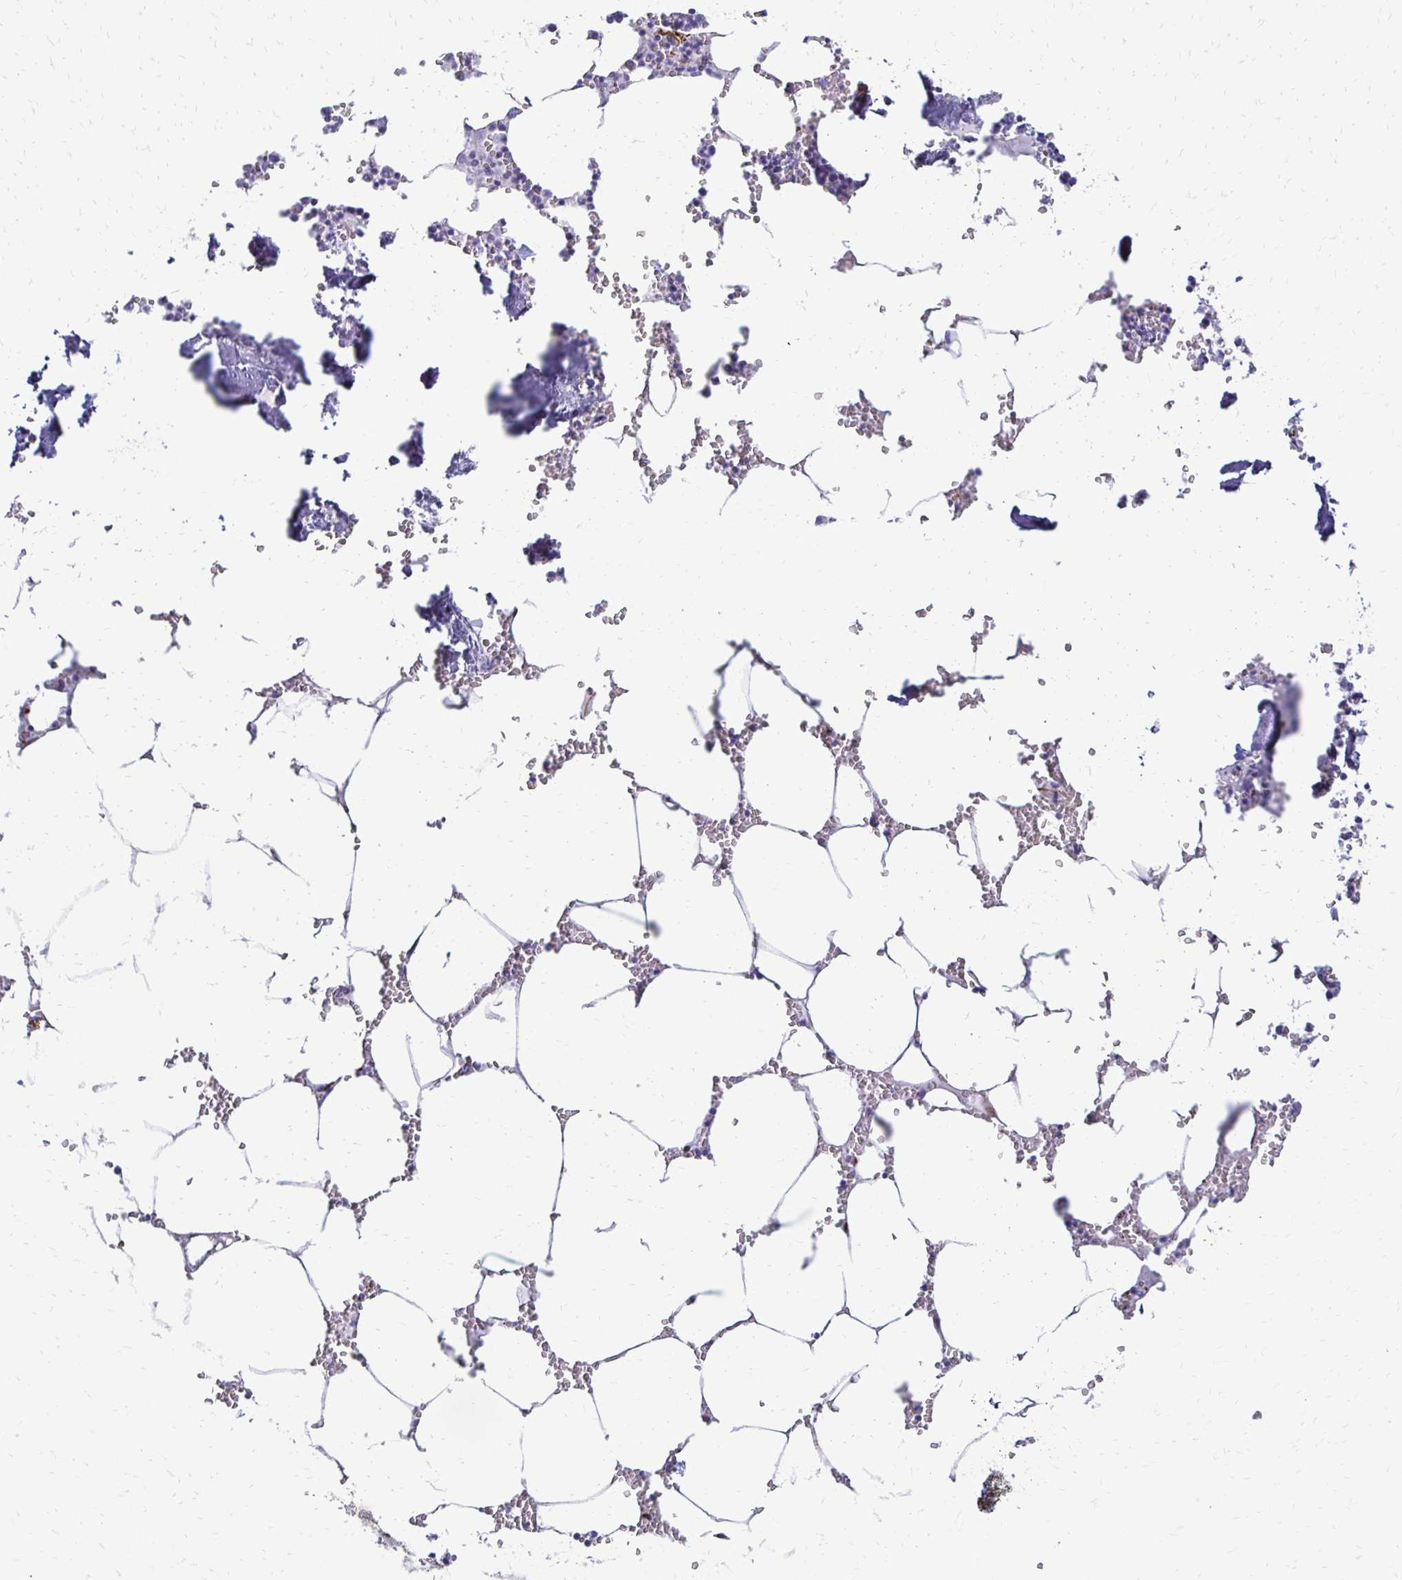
{"staining": {"intensity": "negative", "quantity": "none", "location": "none"}, "tissue": "bone marrow", "cell_type": "Hematopoietic cells", "image_type": "normal", "snomed": [{"axis": "morphology", "description": "Normal tissue, NOS"}, {"axis": "topography", "description": "Bone marrow"}], "caption": "Immunohistochemical staining of normal human bone marrow shows no significant positivity in hematopoietic cells.", "gene": "TMEM54", "patient": {"sex": "male", "age": 54}}